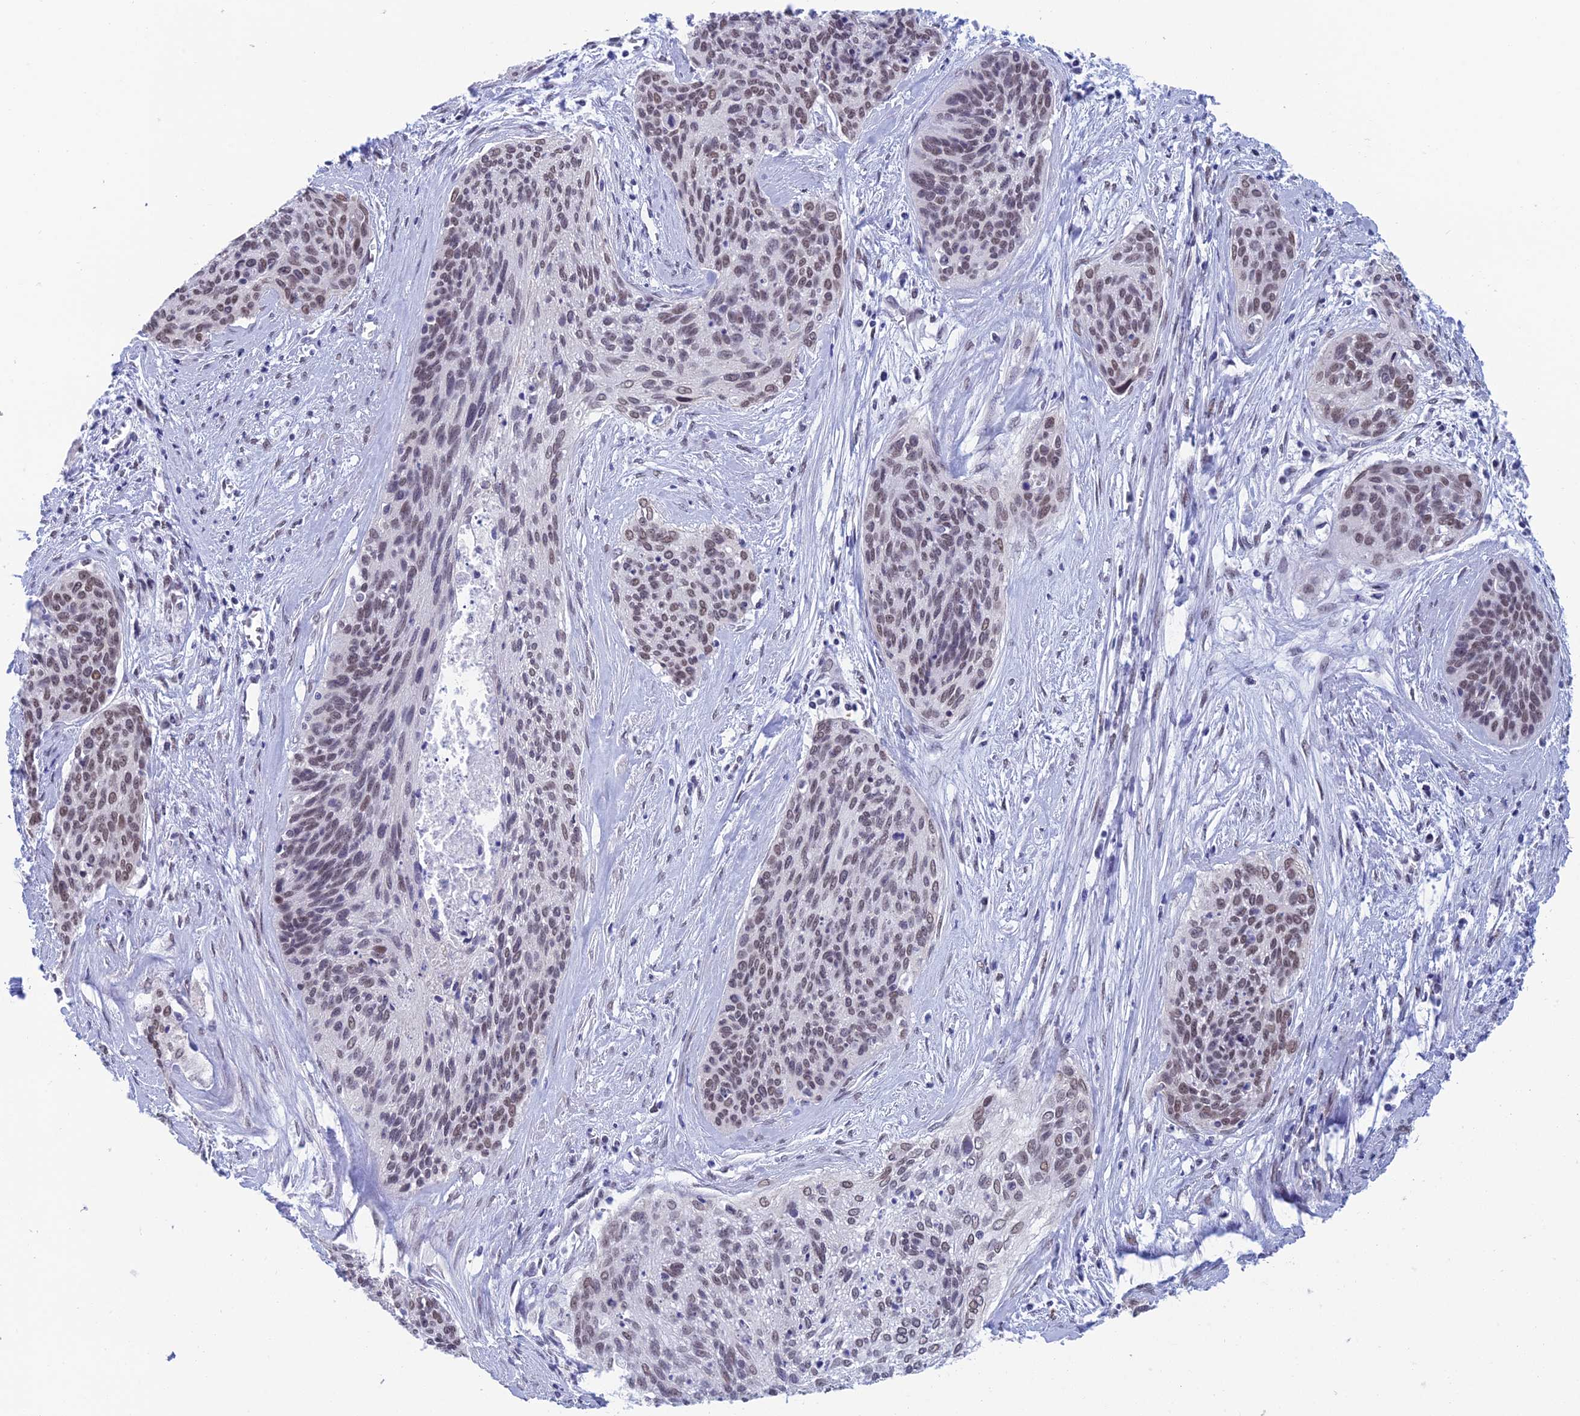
{"staining": {"intensity": "weak", "quantity": "25%-75%", "location": "nuclear"}, "tissue": "cervical cancer", "cell_type": "Tumor cells", "image_type": "cancer", "snomed": [{"axis": "morphology", "description": "Squamous cell carcinoma, NOS"}, {"axis": "topography", "description": "Cervix"}], "caption": "Immunohistochemical staining of human cervical cancer (squamous cell carcinoma) reveals low levels of weak nuclear protein positivity in about 25%-75% of tumor cells.", "gene": "NABP2", "patient": {"sex": "female", "age": 55}}